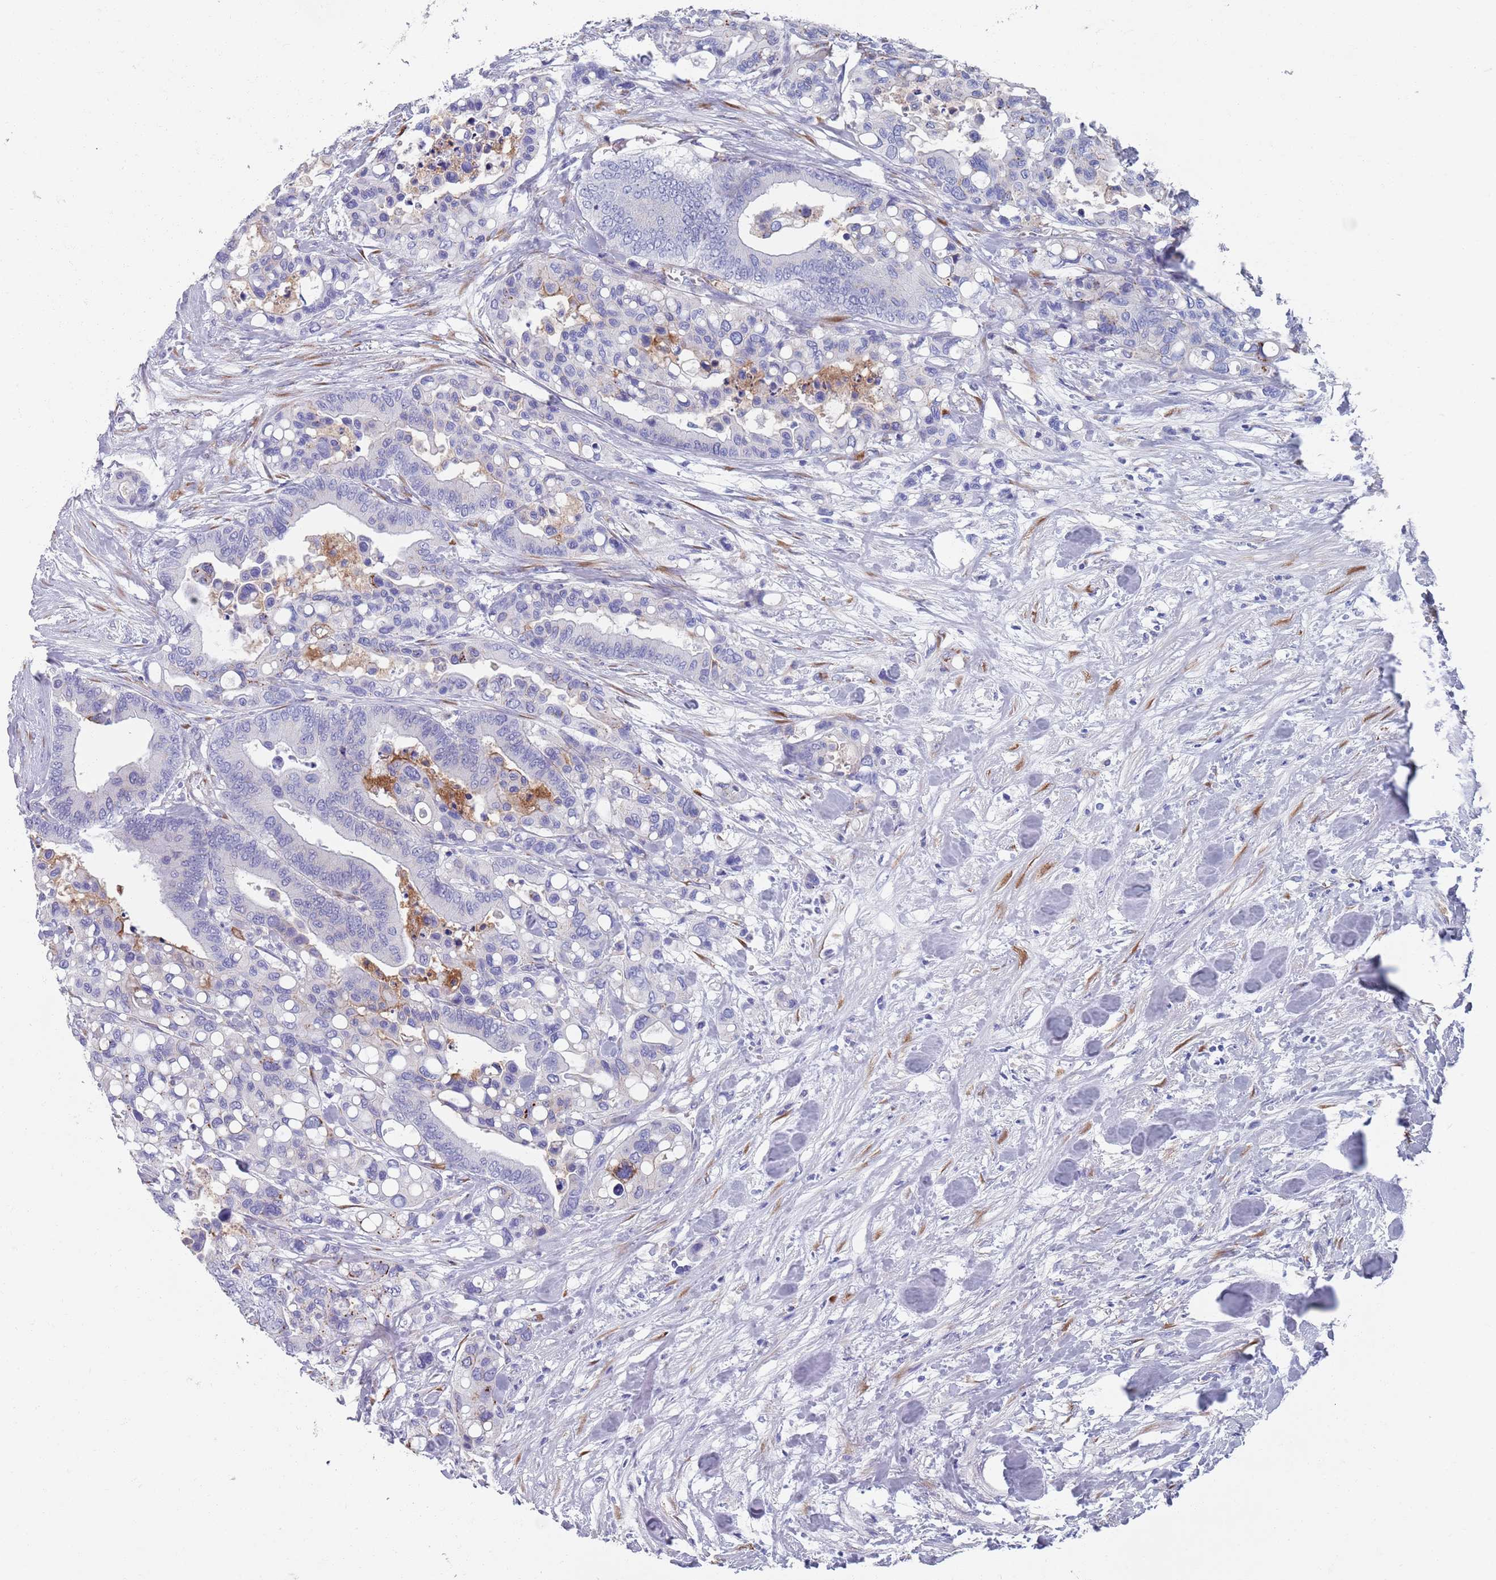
{"staining": {"intensity": "negative", "quantity": "none", "location": "none"}, "tissue": "colorectal cancer", "cell_type": "Tumor cells", "image_type": "cancer", "snomed": [{"axis": "morphology", "description": "Adenocarcinoma, NOS"}, {"axis": "topography", "description": "Colon"}], "caption": "Protein analysis of colorectal cancer (adenocarcinoma) reveals no significant staining in tumor cells.", "gene": "PLOD1", "patient": {"sex": "male", "age": 82}}